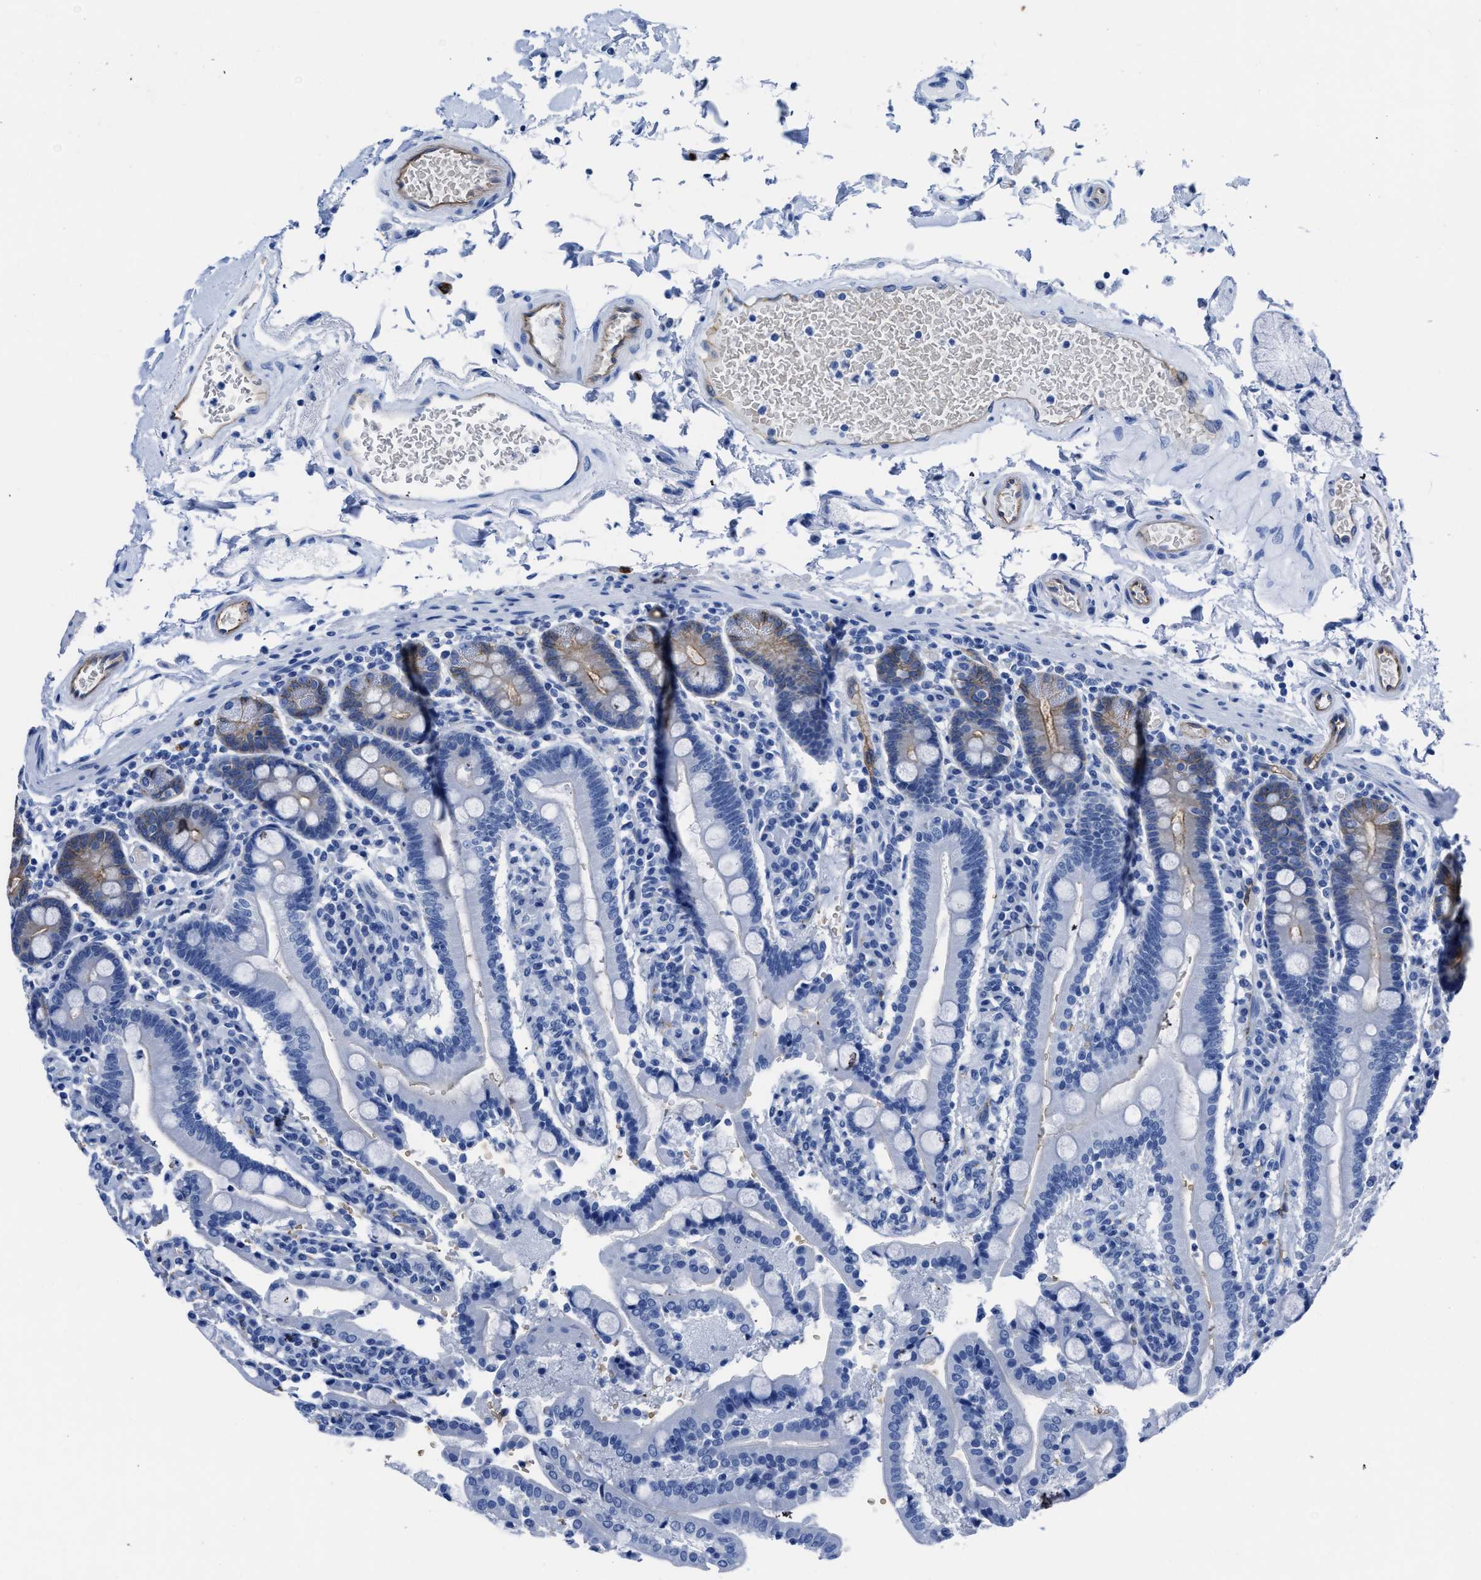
{"staining": {"intensity": "moderate", "quantity": "<25%", "location": "cytoplasmic/membranous"}, "tissue": "duodenum", "cell_type": "Glandular cells", "image_type": "normal", "snomed": [{"axis": "morphology", "description": "Normal tissue, NOS"}, {"axis": "topography", "description": "Small intestine, NOS"}], "caption": "Immunohistochemical staining of normal human duodenum demonstrates <25% levels of moderate cytoplasmic/membranous protein staining in about <25% of glandular cells.", "gene": "AQP1", "patient": {"sex": "female", "age": 71}}